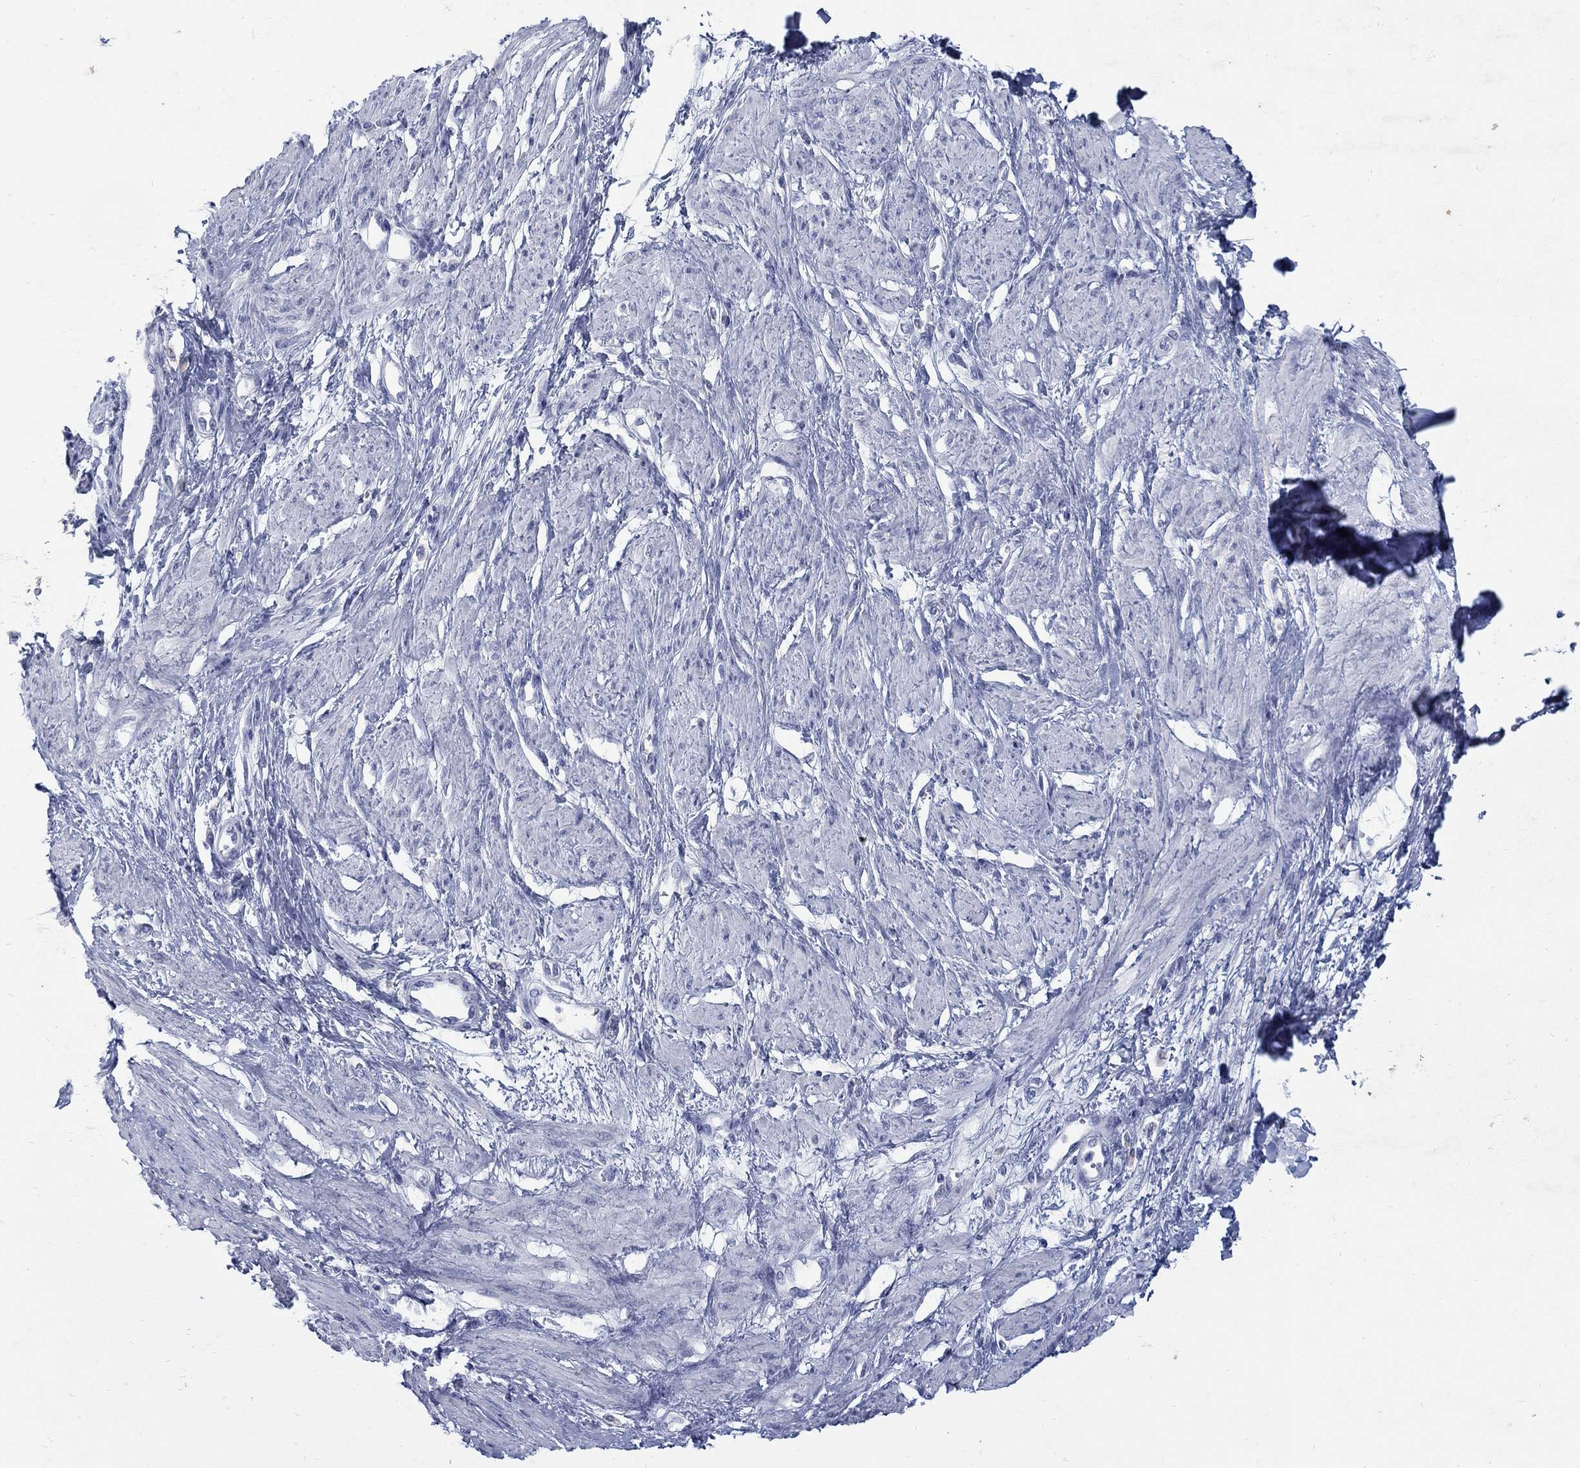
{"staining": {"intensity": "negative", "quantity": "none", "location": "none"}, "tissue": "smooth muscle", "cell_type": "Smooth muscle cells", "image_type": "normal", "snomed": [{"axis": "morphology", "description": "Normal tissue, NOS"}, {"axis": "topography", "description": "Smooth muscle"}, {"axis": "topography", "description": "Uterus"}], "caption": "This is a image of immunohistochemistry (IHC) staining of benign smooth muscle, which shows no staining in smooth muscle cells.", "gene": "RFTN2", "patient": {"sex": "female", "age": 39}}